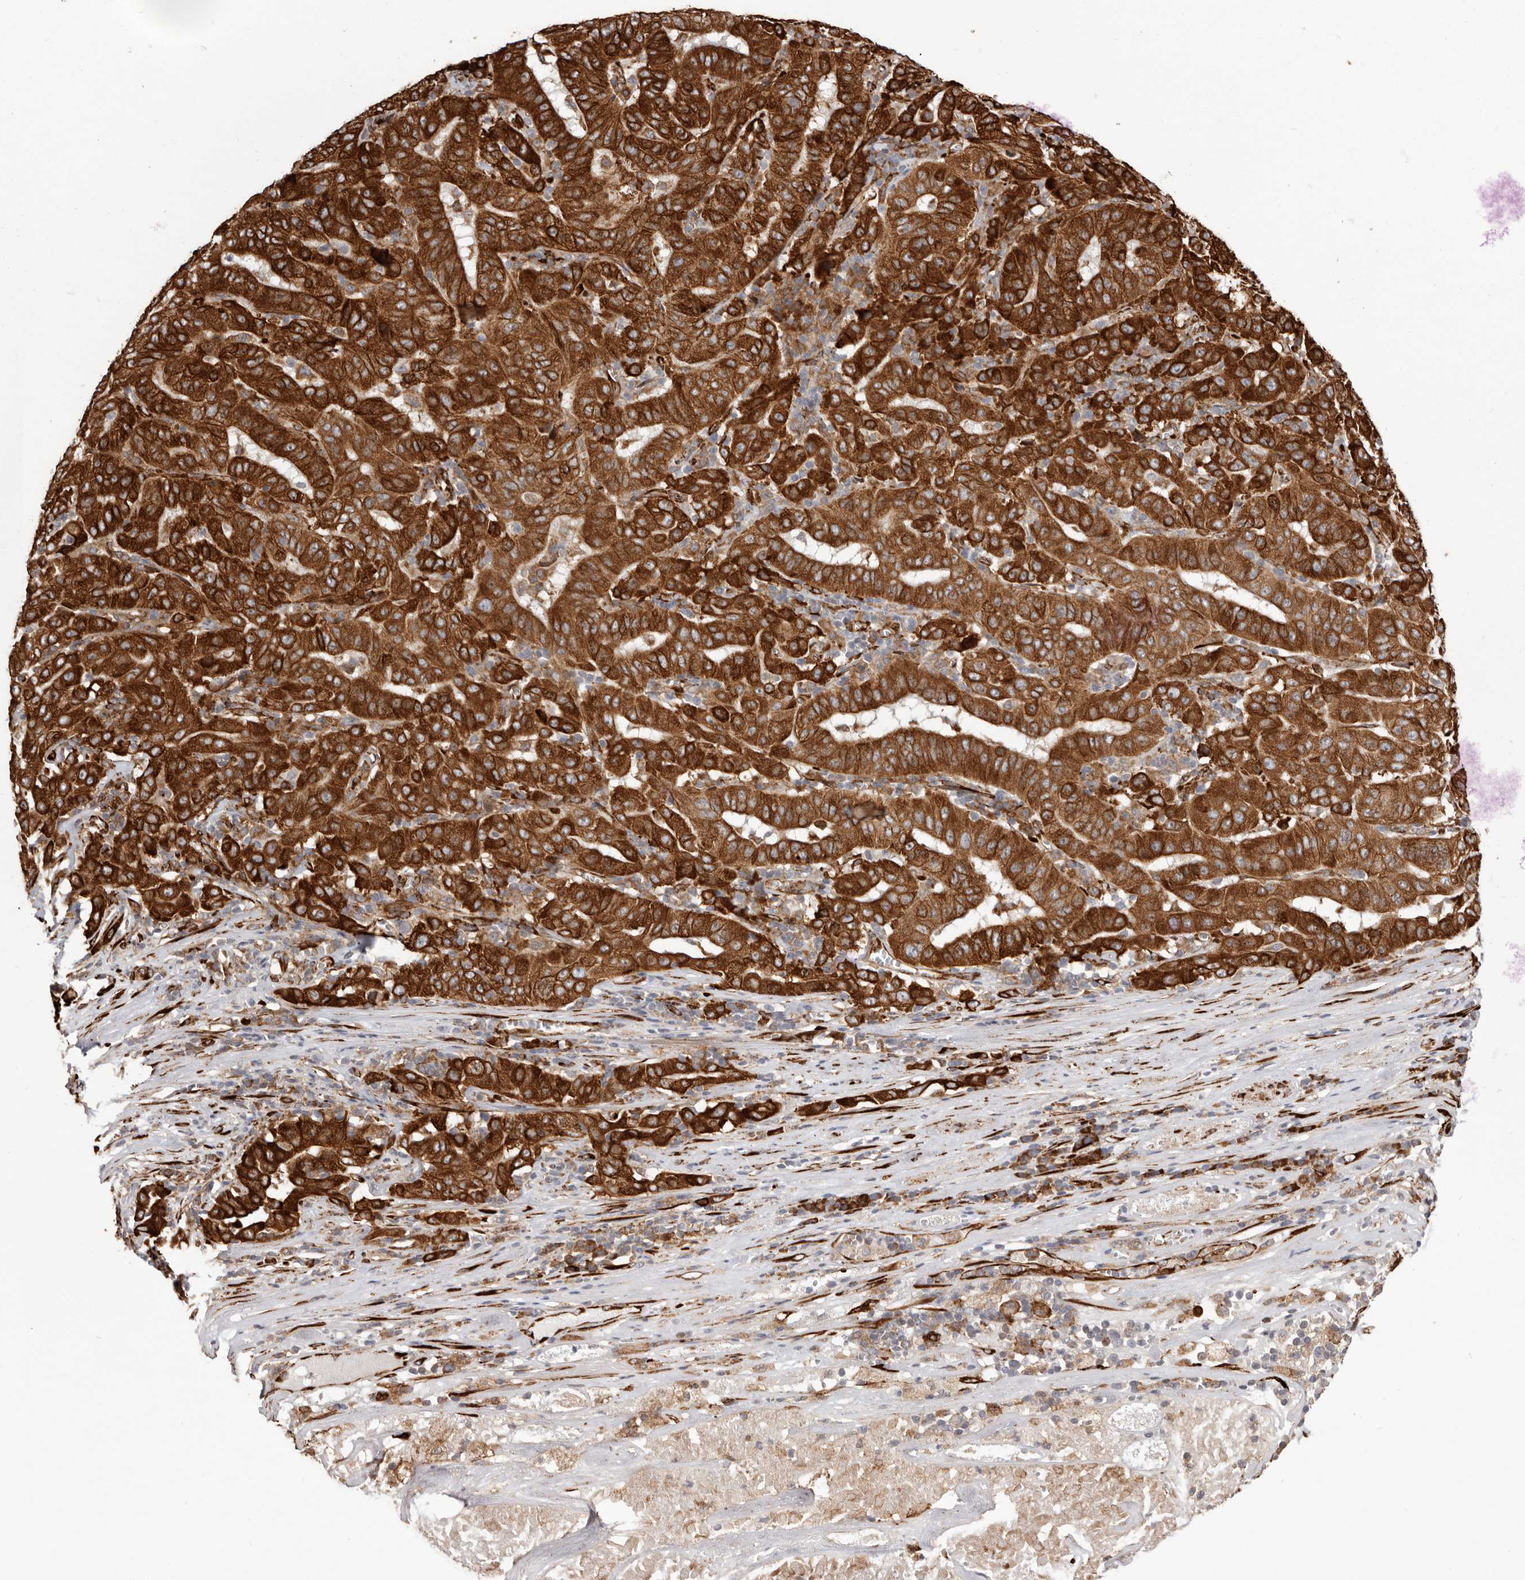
{"staining": {"intensity": "strong", "quantity": ">75%", "location": "cytoplasmic/membranous"}, "tissue": "pancreatic cancer", "cell_type": "Tumor cells", "image_type": "cancer", "snomed": [{"axis": "morphology", "description": "Adenocarcinoma, NOS"}, {"axis": "topography", "description": "Pancreas"}], "caption": "Strong cytoplasmic/membranous expression for a protein is present in approximately >75% of tumor cells of adenocarcinoma (pancreatic) using immunohistochemistry (IHC).", "gene": "WDTC1", "patient": {"sex": "male", "age": 63}}